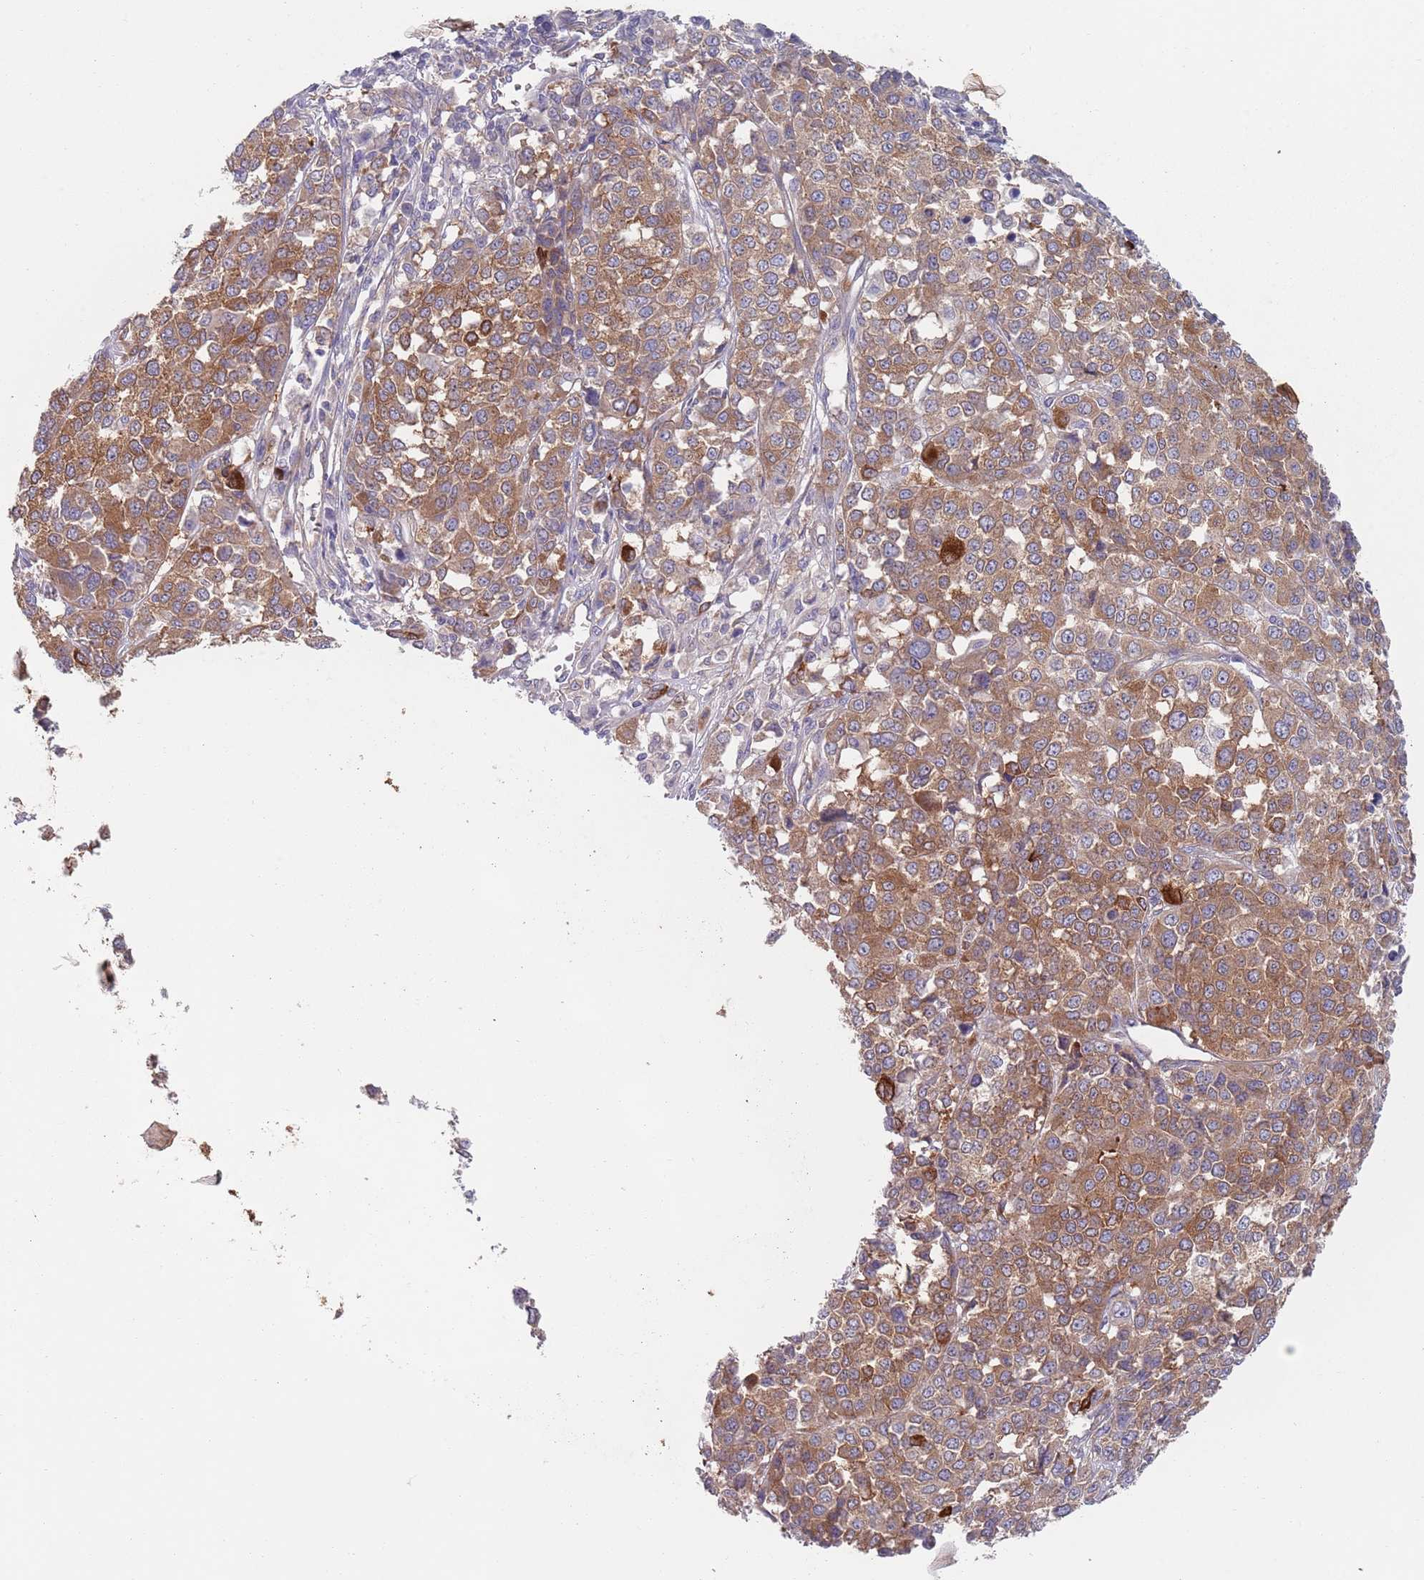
{"staining": {"intensity": "moderate", "quantity": ">75%", "location": "cytoplasmic/membranous"}, "tissue": "melanoma", "cell_type": "Tumor cells", "image_type": "cancer", "snomed": [{"axis": "morphology", "description": "Malignant melanoma, Metastatic site"}, {"axis": "topography", "description": "Lymph node"}], "caption": "An image of melanoma stained for a protein reveals moderate cytoplasmic/membranous brown staining in tumor cells.", "gene": "APPL2", "patient": {"sex": "male", "age": 44}}